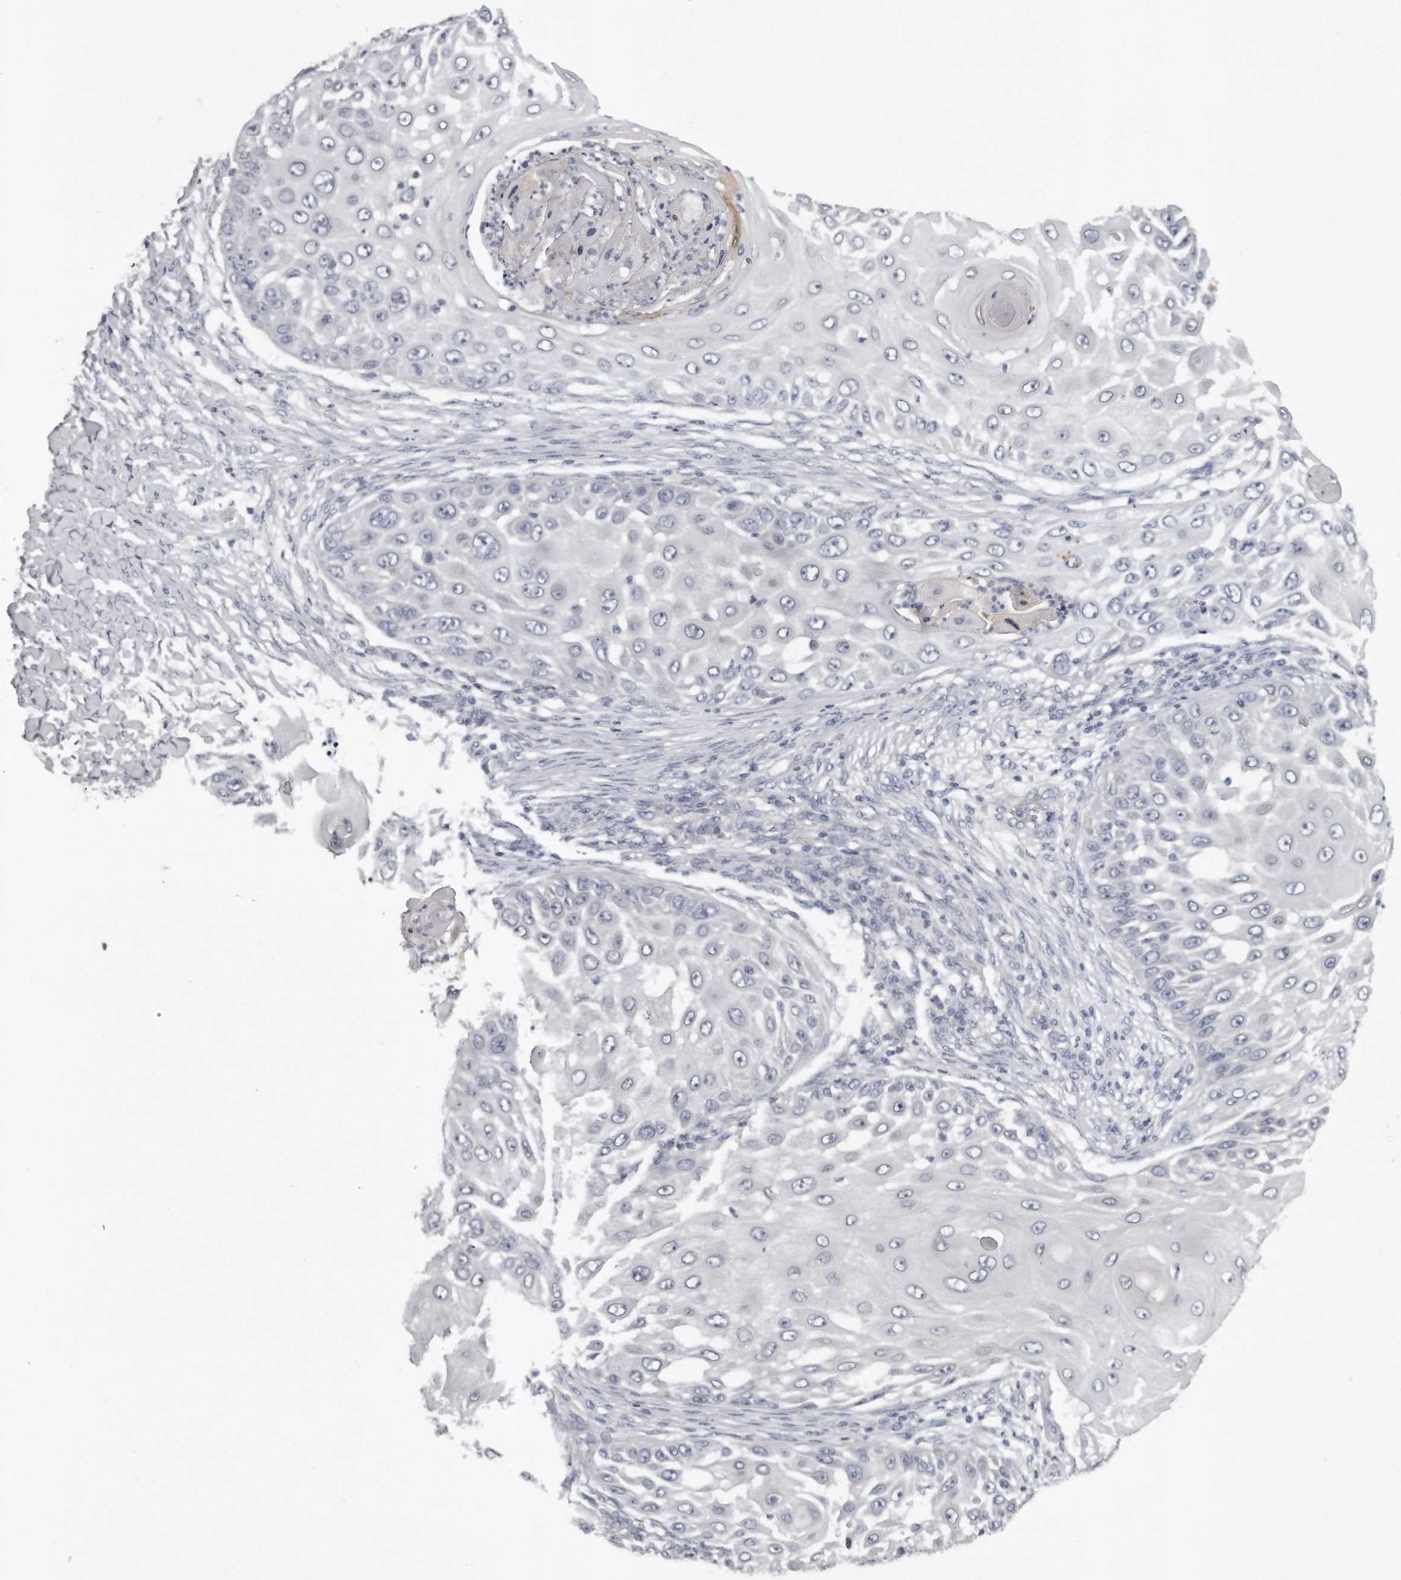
{"staining": {"intensity": "negative", "quantity": "none", "location": "none"}, "tissue": "skin cancer", "cell_type": "Tumor cells", "image_type": "cancer", "snomed": [{"axis": "morphology", "description": "Squamous cell carcinoma, NOS"}, {"axis": "topography", "description": "Skin"}], "caption": "A high-resolution image shows IHC staining of skin cancer, which shows no significant staining in tumor cells.", "gene": "GGCT", "patient": {"sex": "female", "age": 44}}